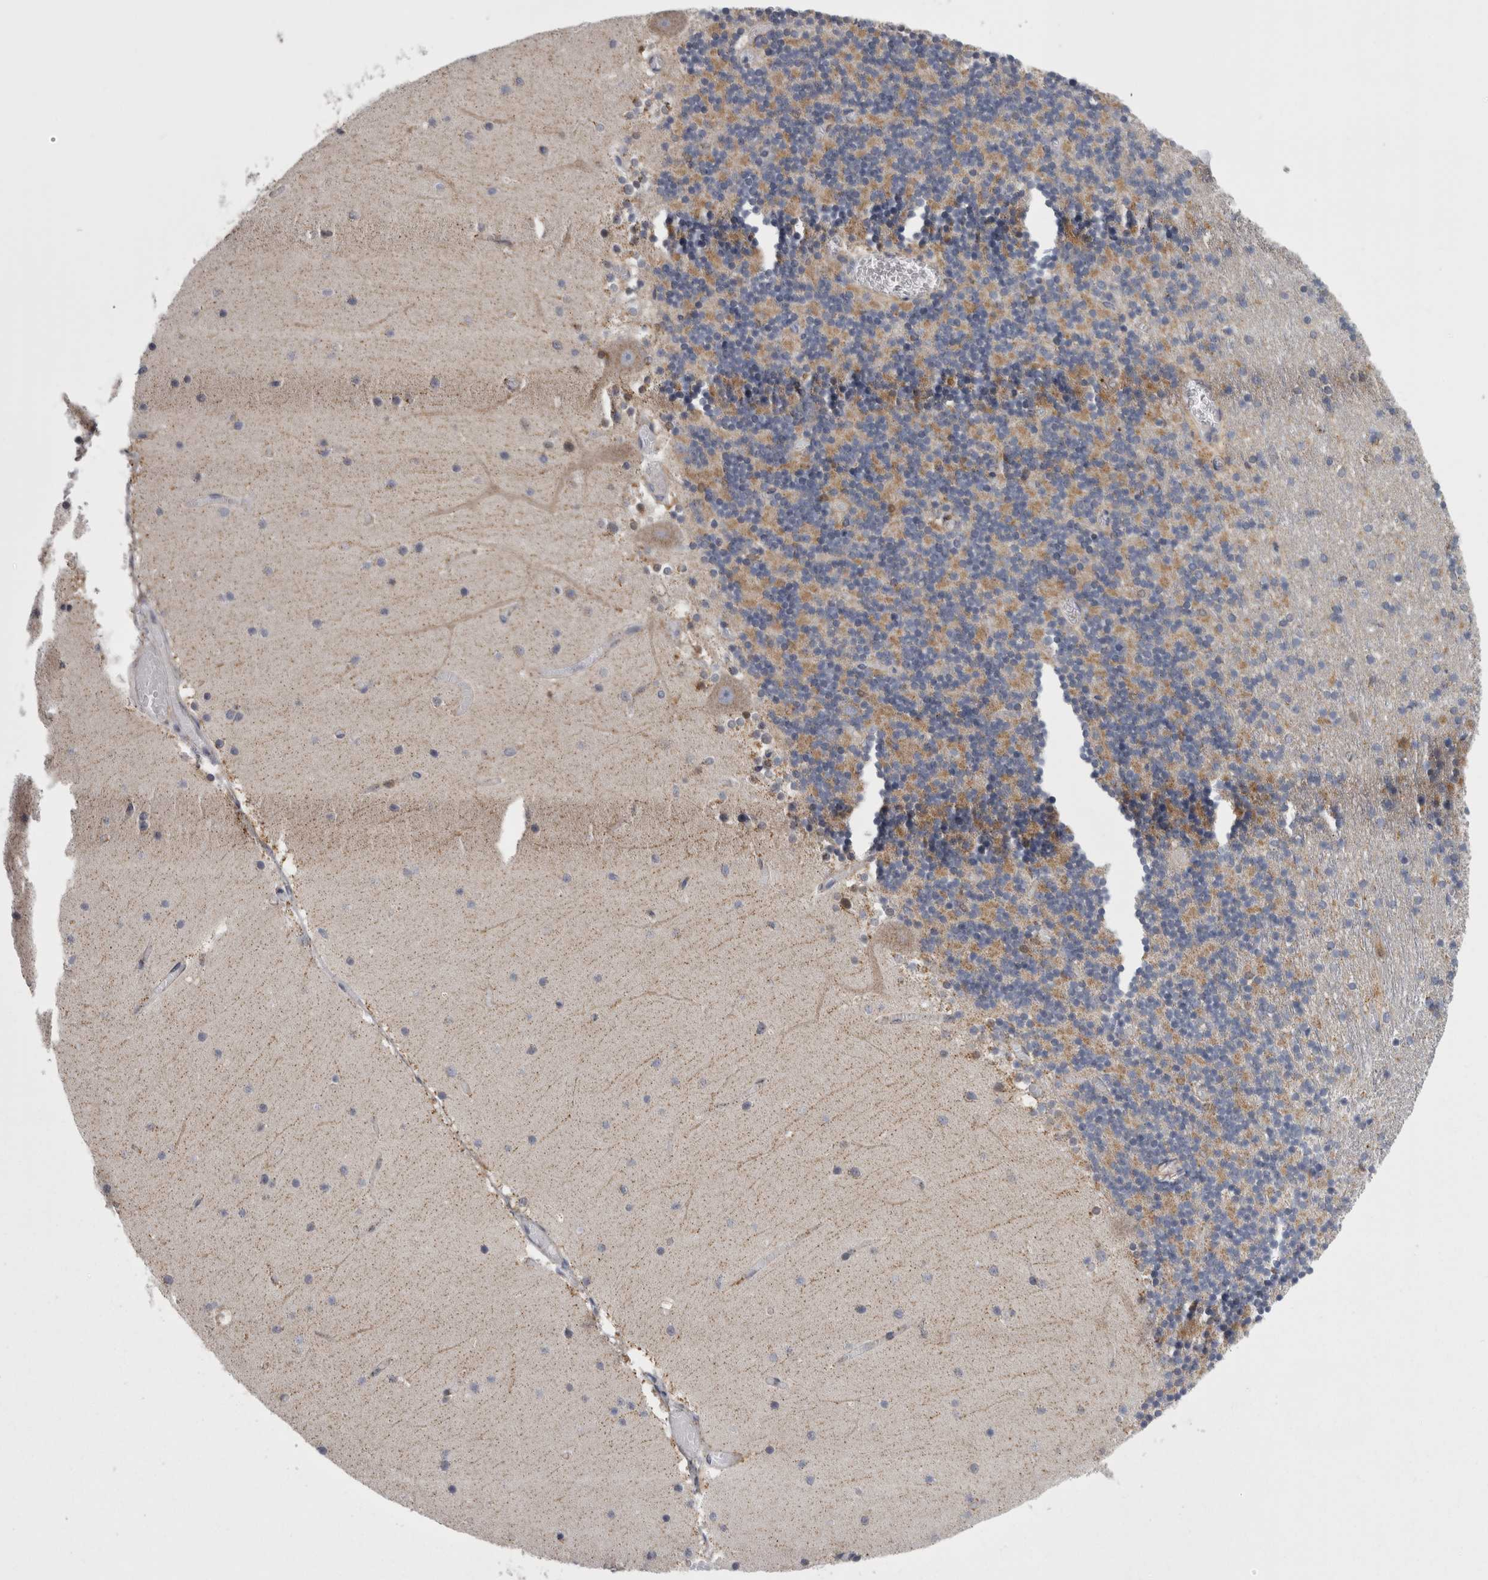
{"staining": {"intensity": "moderate", "quantity": "<25%", "location": "cytoplasmic/membranous"}, "tissue": "cerebellum", "cell_type": "Cells in granular layer", "image_type": "normal", "snomed": [{"axis": "morphology", "description": "Normal tissue, NOS"}, {"axis": "topography", "description": "Cerebellum"}], "caption": "Protein analysis of benign cerebellum demonstrates moderate cytoplasmic/membranous expression in about <25% of cells in granular layer. (DAB (3,3'-diaminobenzidine) IHC, brown staining for protein, blue staining for nuclei).", "gene": "DBT", "patient": {"sex": "female", "age": 28}}